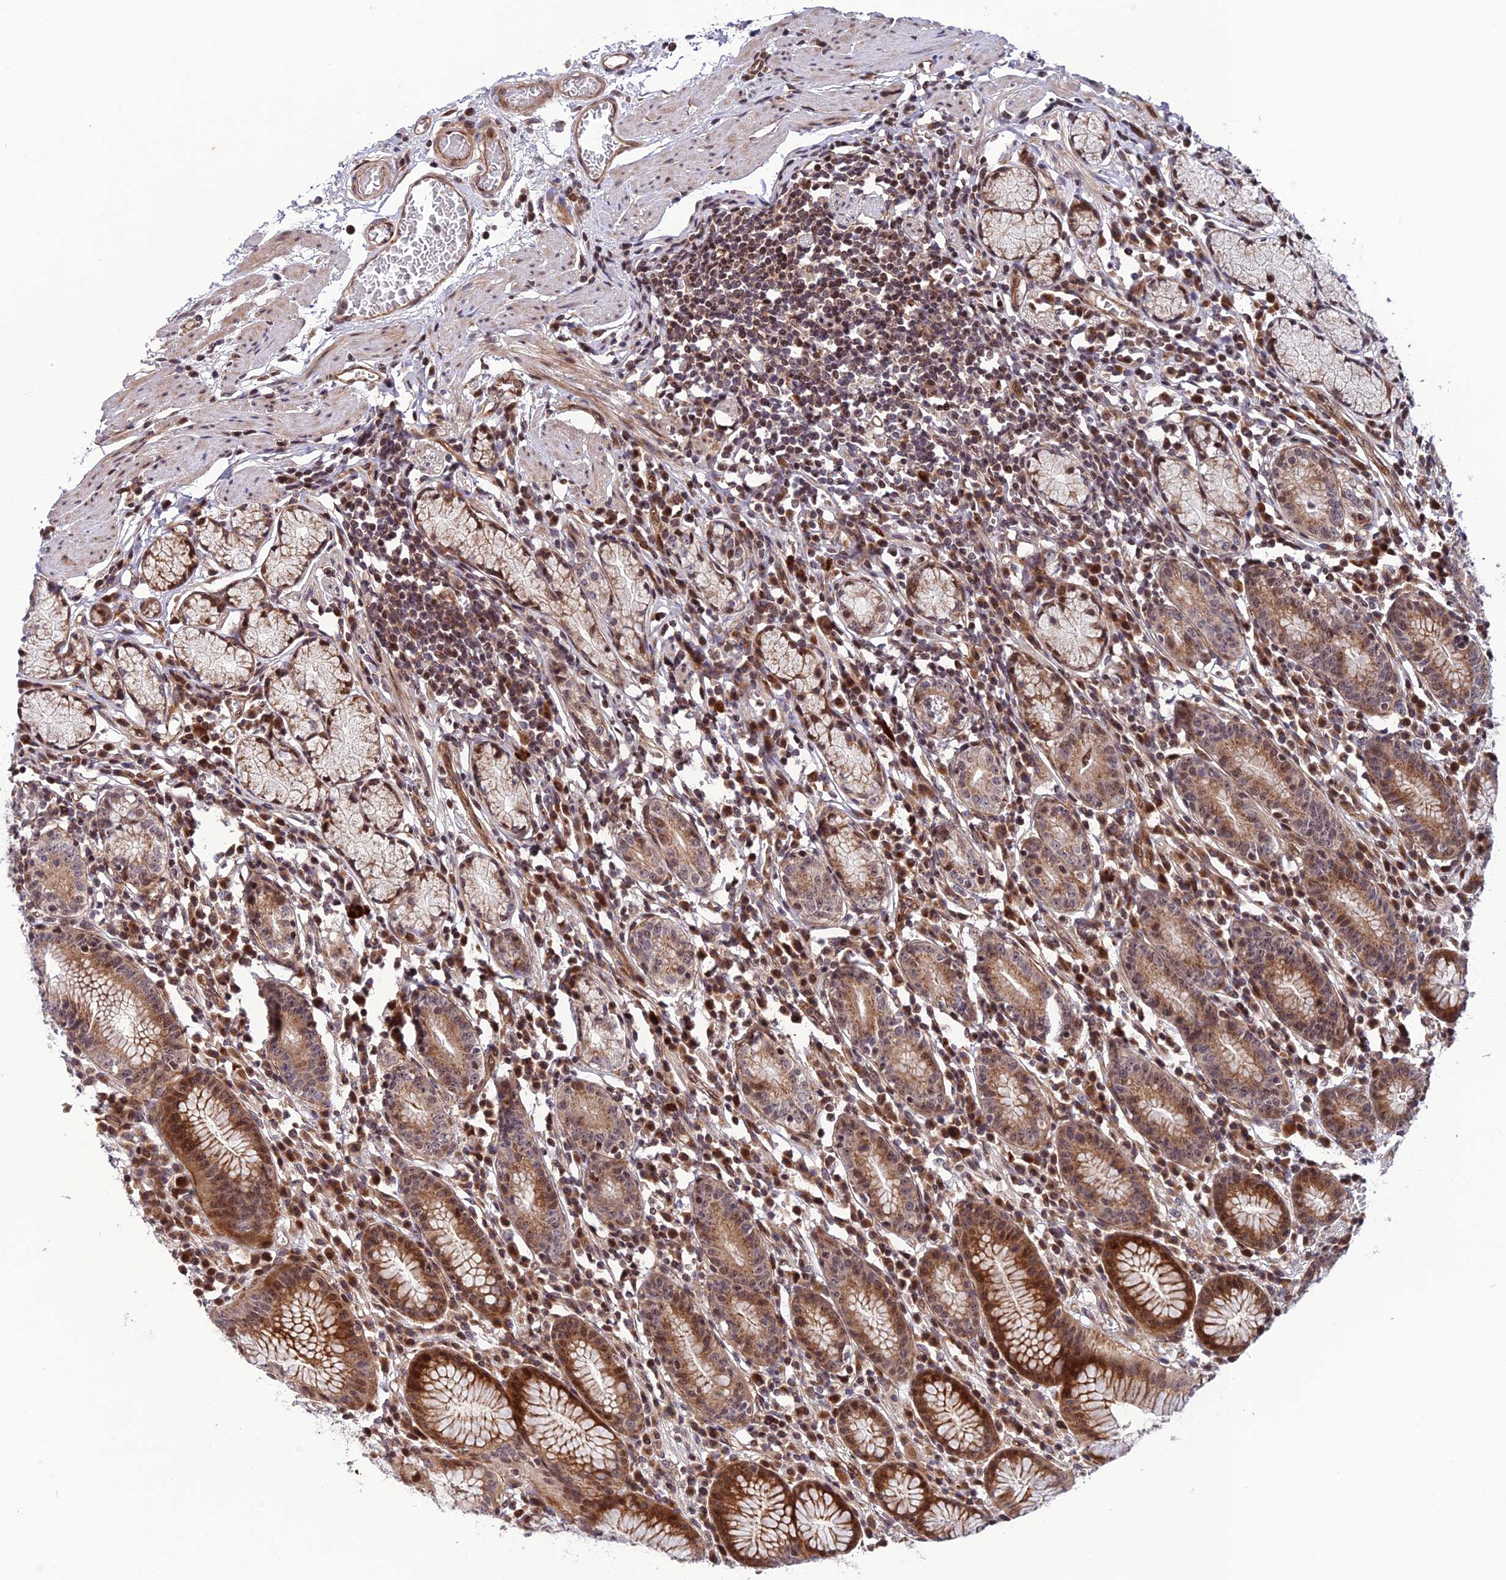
{"staining": {"intensity": "strong", "quantity": ">75%", "location": "cytoplasmic/membranous,nuclear"}, "tissue": "stomach", "cell_type": "Glandular cells", "image_type": "normal", "snomed": [{"axis": "morphology", "description": "Normal tissue, NOS"}, {"axis": "topography", "description": "Stomach"}], "caption": "The immunohistochemical stain labels strong cytoplasmic/membranous,nuclear staining in glandular cells of normal stomach.", "gene": "SMIM7", "patient": {"sex": "male", "age": 55}}